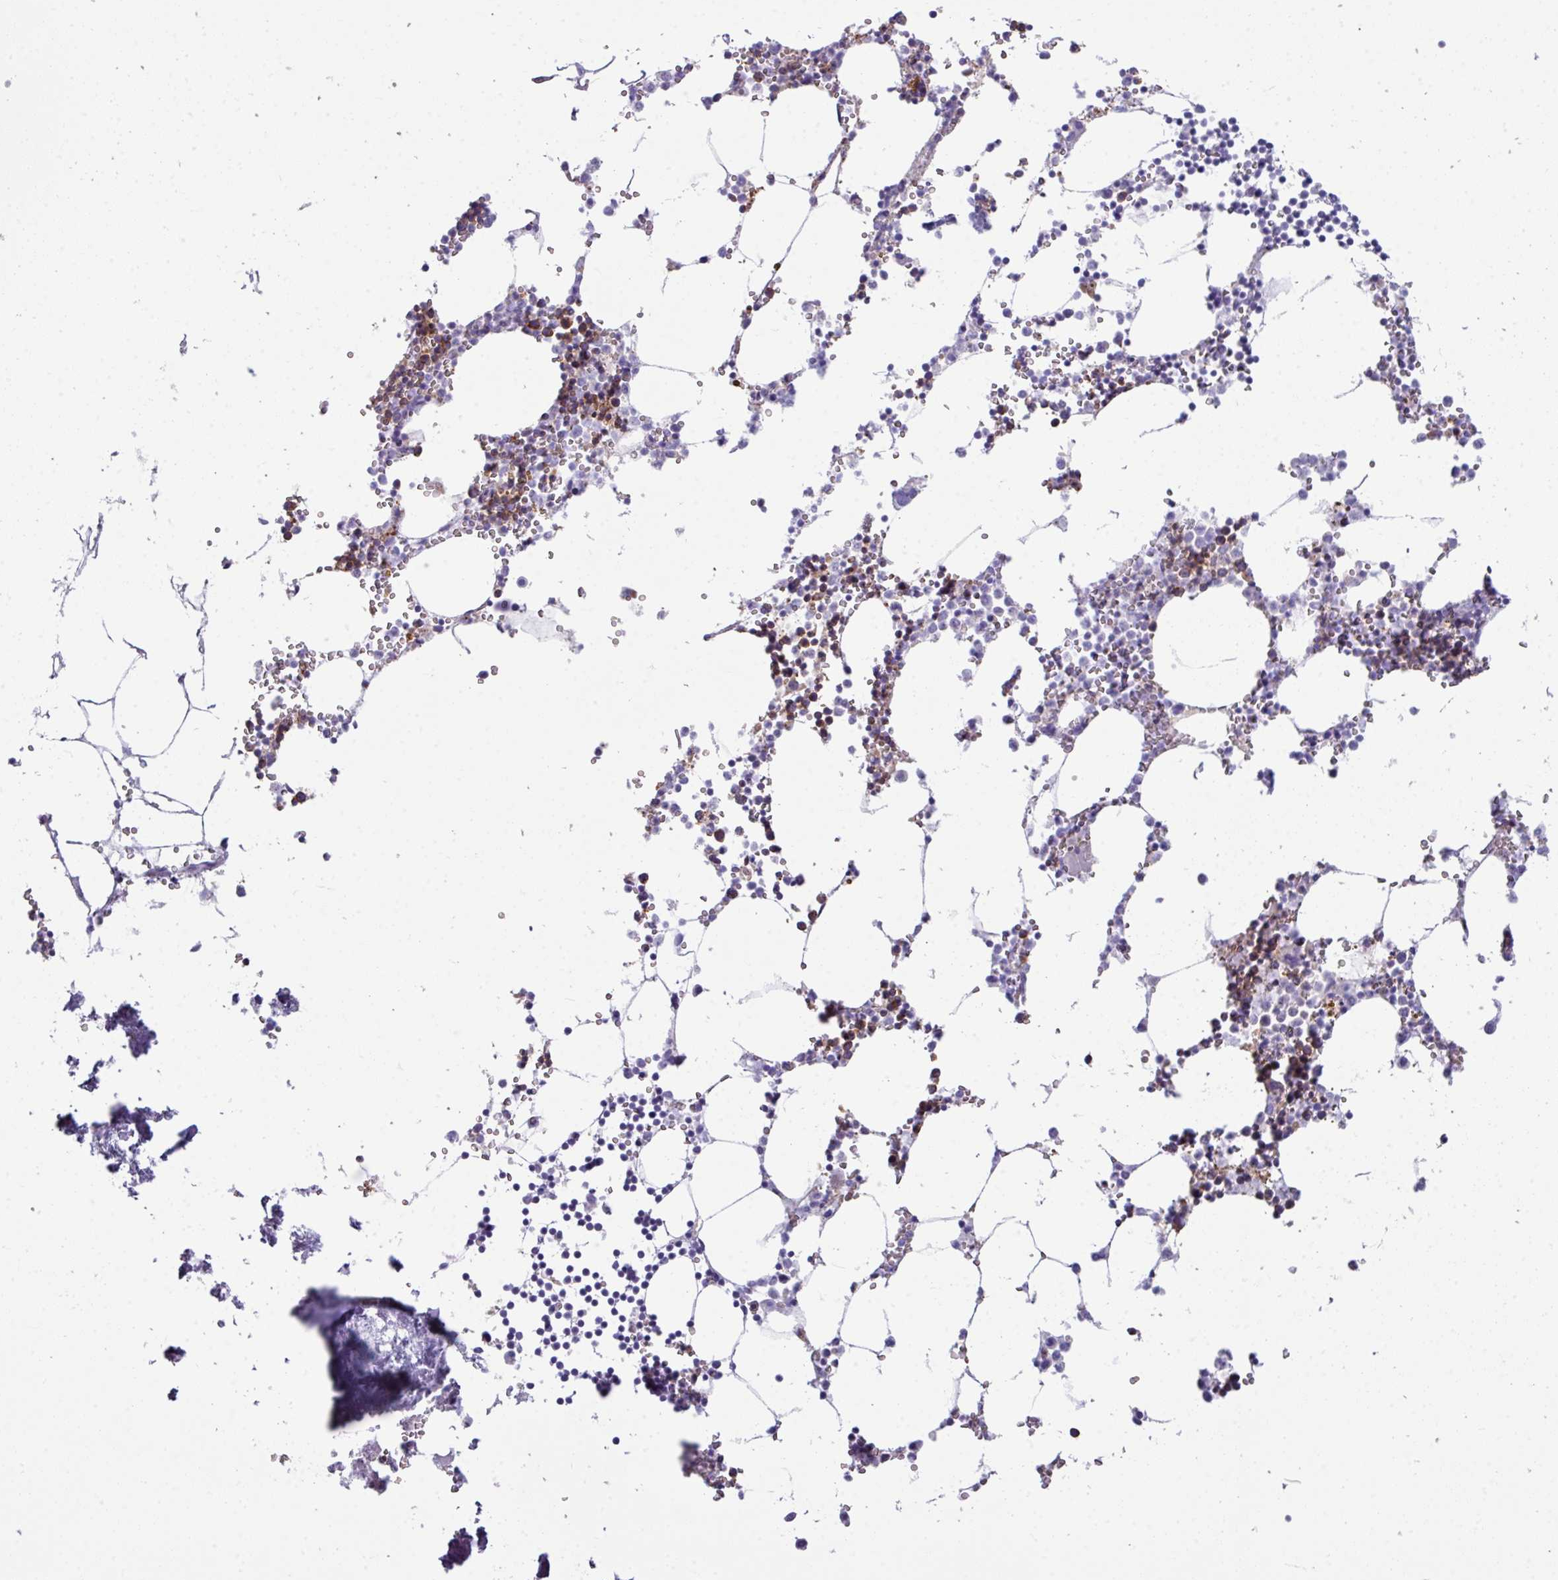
{"staining": {"intensity": "weak", "quantity": "<25%", "location": "cytoplasmic/membranous"}, "tissue": "bone marrow", "cell_type": "Hematopoietic cells", "image_type": "normal", "snomed": [{"axis": "morphology", "description": "Normal tissue, NOS"}, {"axis": "topography", "description": "Bone marrow"}], "caption": "Immunohistochemistry (IHC) photomicrograph of benign human bone marrow stained for a protein (brown), which exhibits no expression in hematopoietic cells. The staining is performed using DAB (3,3'-diaminobenzidine) brown chromogen with nuclei counter-stained in using hematoxylin.", "gene": "ABCC5", "patient": {"sex": "male", "age": 54}}